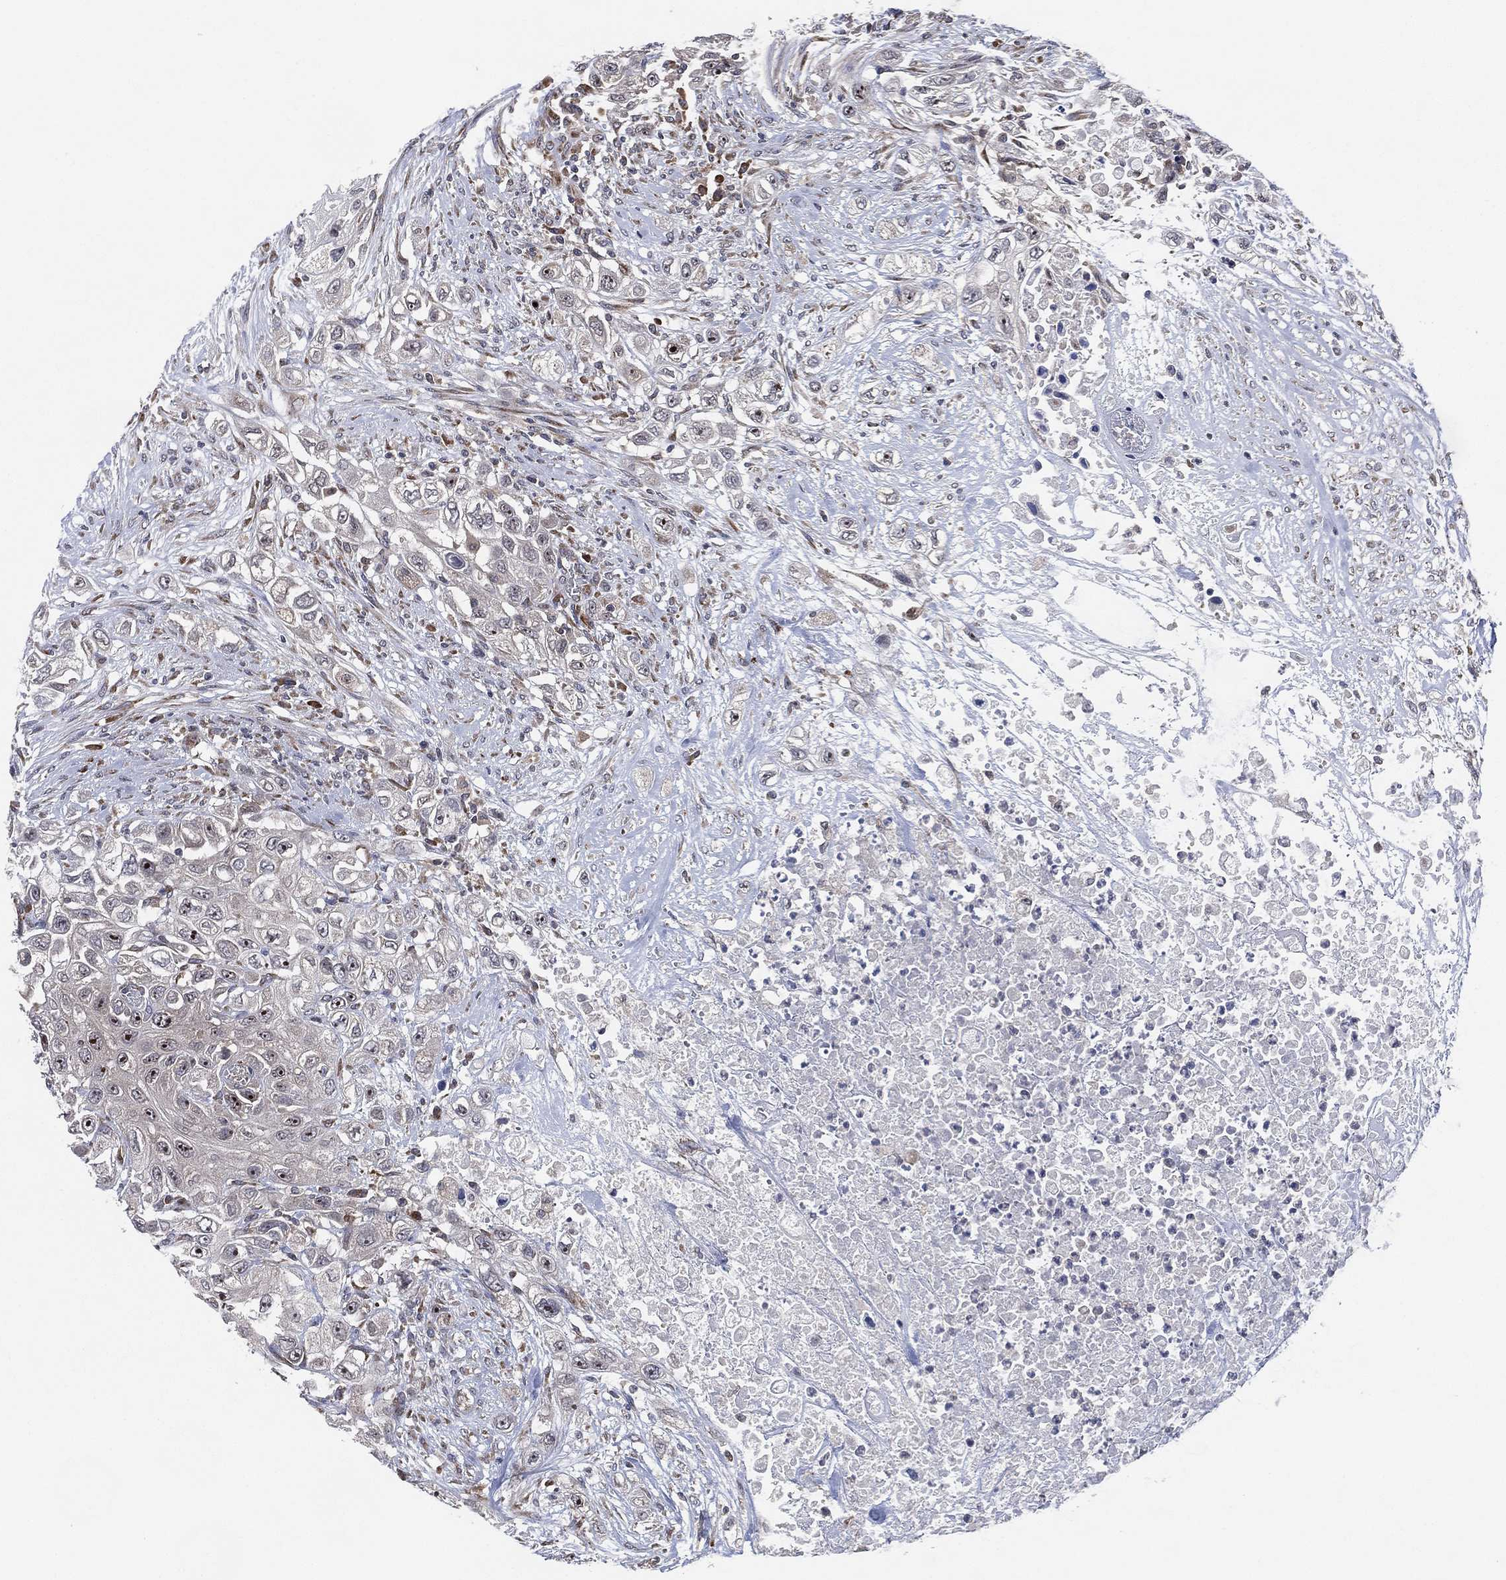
{"staining": {"intensity": "negative", "quantity": "none", "location": "none"}, "tissue": "urothelial cancer", "cell_type": "Tumor cells", "image_type": "cancer", "snomed": [{"axis": "morphology", "description": "Urothelial carcinoma, High grade"}, {"axis": "topography", "description": "Urinary bladder"}], "caption": "Immunohistochemistry (IHC) micrograph of urothelial cancer stained for a protein (brown), which displays no positivity in tumor cells. (DAB IHC, high magnification).", "gene": "FAM104A", "patient": {"sex": "female", "age": 56}}